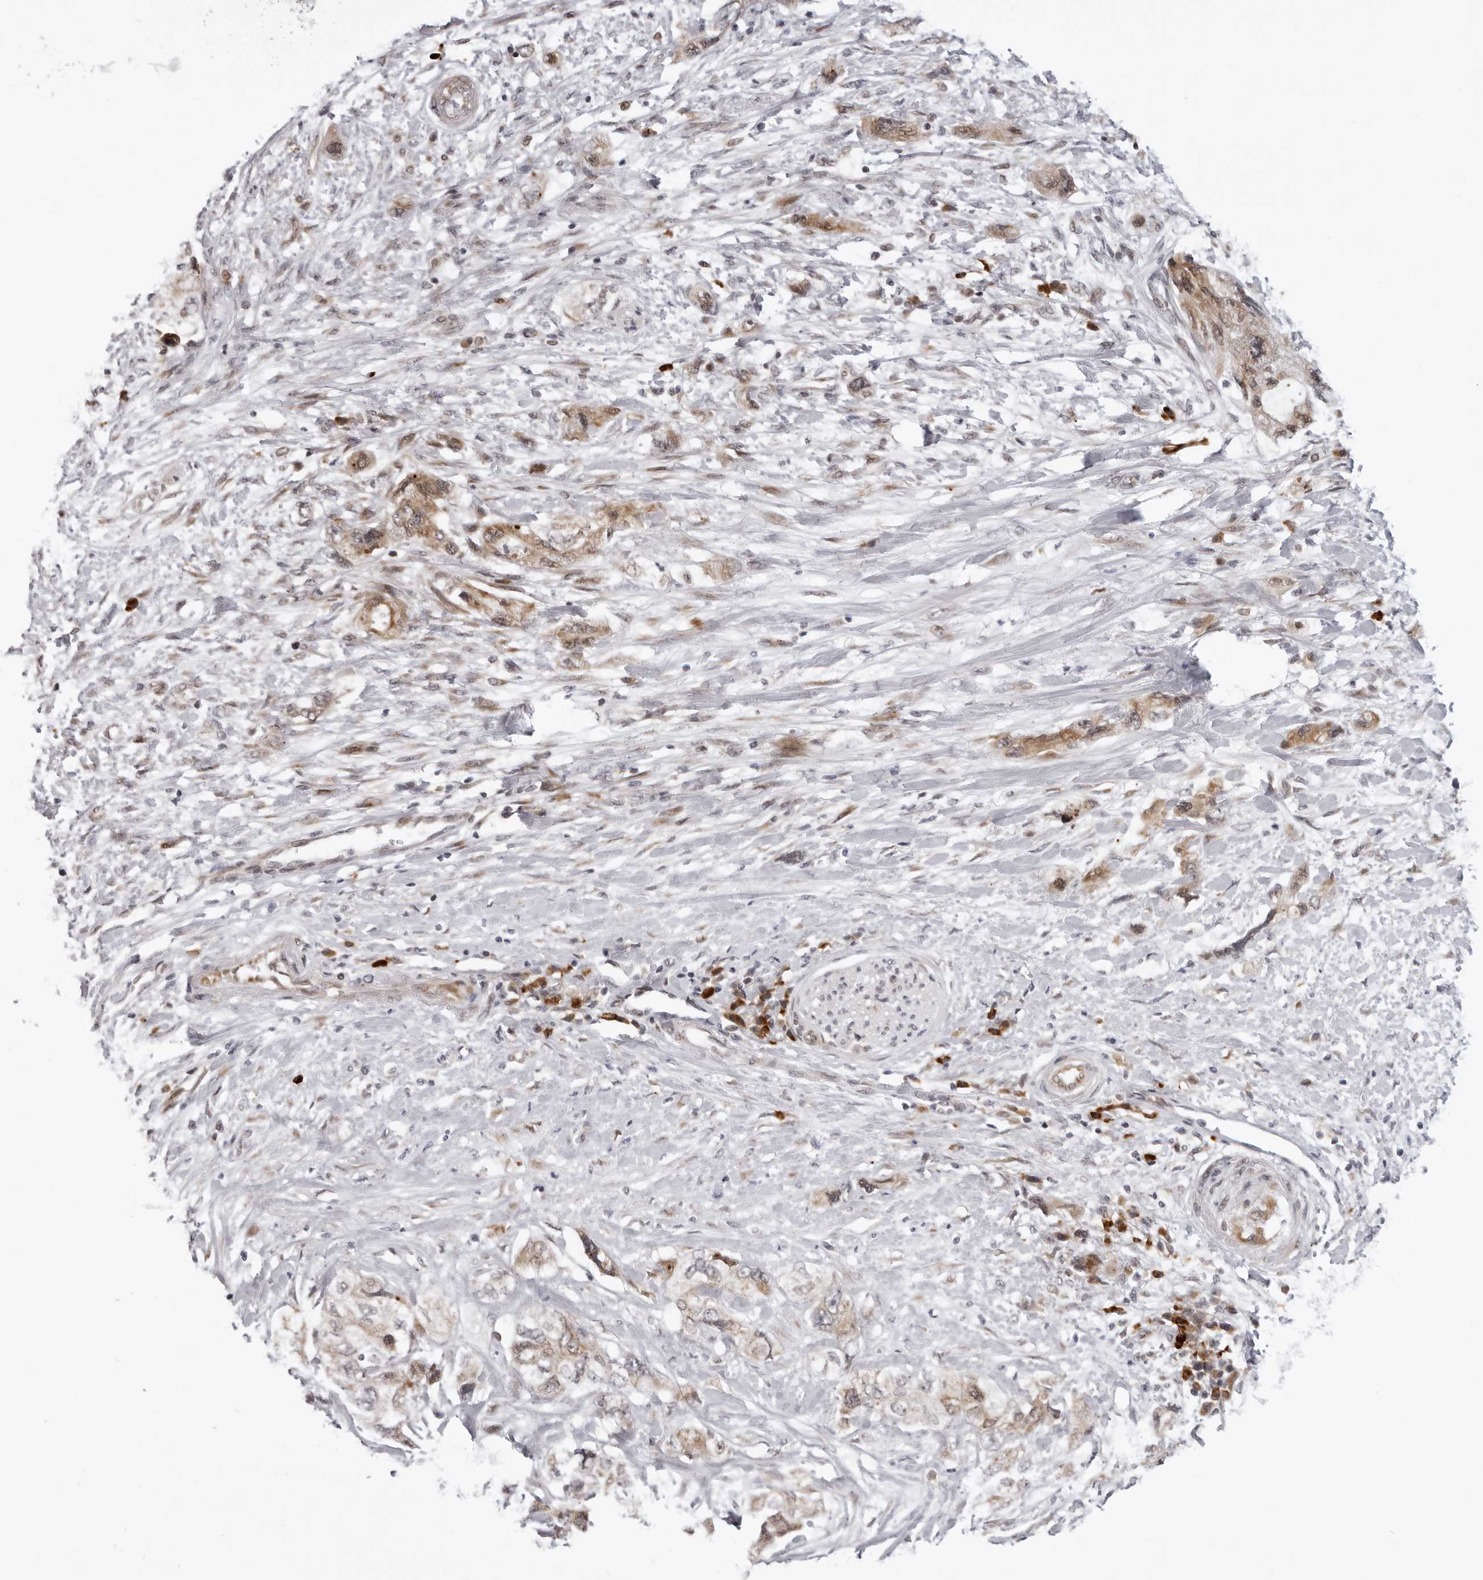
{"staining": {"intensity": "moderate", "quantity": ">75%", "location": "cytoplasmic/membranous"}, "tissue": "pancreatic cancer", "cell_type": "Tumor cells", "image_type": "cancer", "snomed": [{"axis": "morphology", "description": "Adenocarcinoma, NOS"}, {"axis": "topography", "description": "Pancreas"}], "caption": "Pancreatic adenocarcinoma tissue shows moderate cytoplasmic/membranous staining in about >75% of tumor cells", "gene": "GCSAML", "patient": {"sex": "female", "age": 73}}